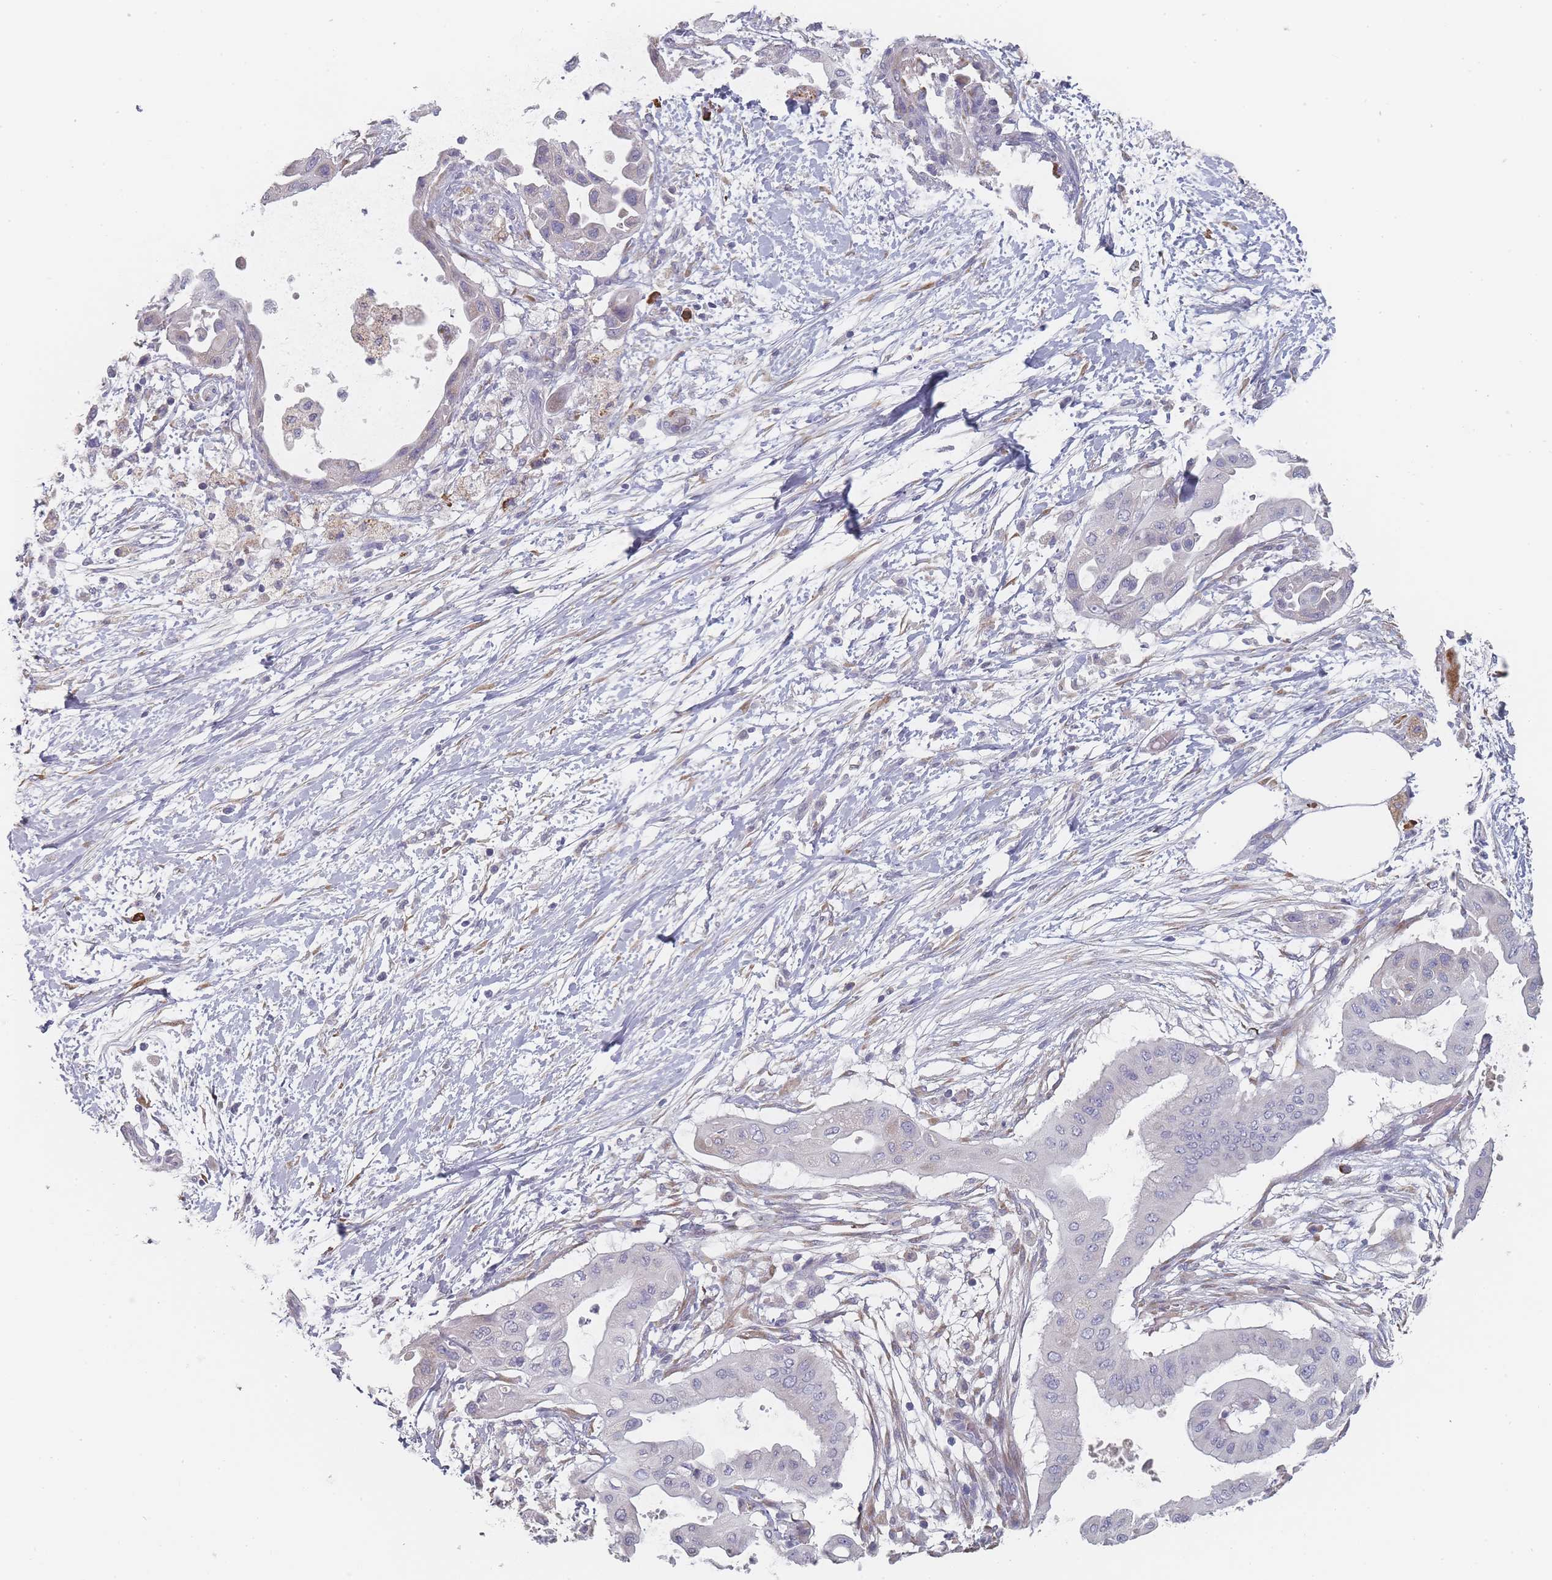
{"staining": {"intensity": "negative", "quantity": "none", "location": "none"}, "tissue": "pancreatic cancer", "cell_type": "Tumor cells", "image_type": "cancer", "snomed": [{"axis": "morphology", "description": "Adenocarcinoma, NOS"}, {"axis": "topography", "description": "Pancreas"}], "caption": "A histopathology image of pancreatic cancer (adenocarcinoma) stained for a protein shows no brown staining in tumor cells.", "gene": "SLC35E4", "patient": {"sex": "male", "age": 68}}